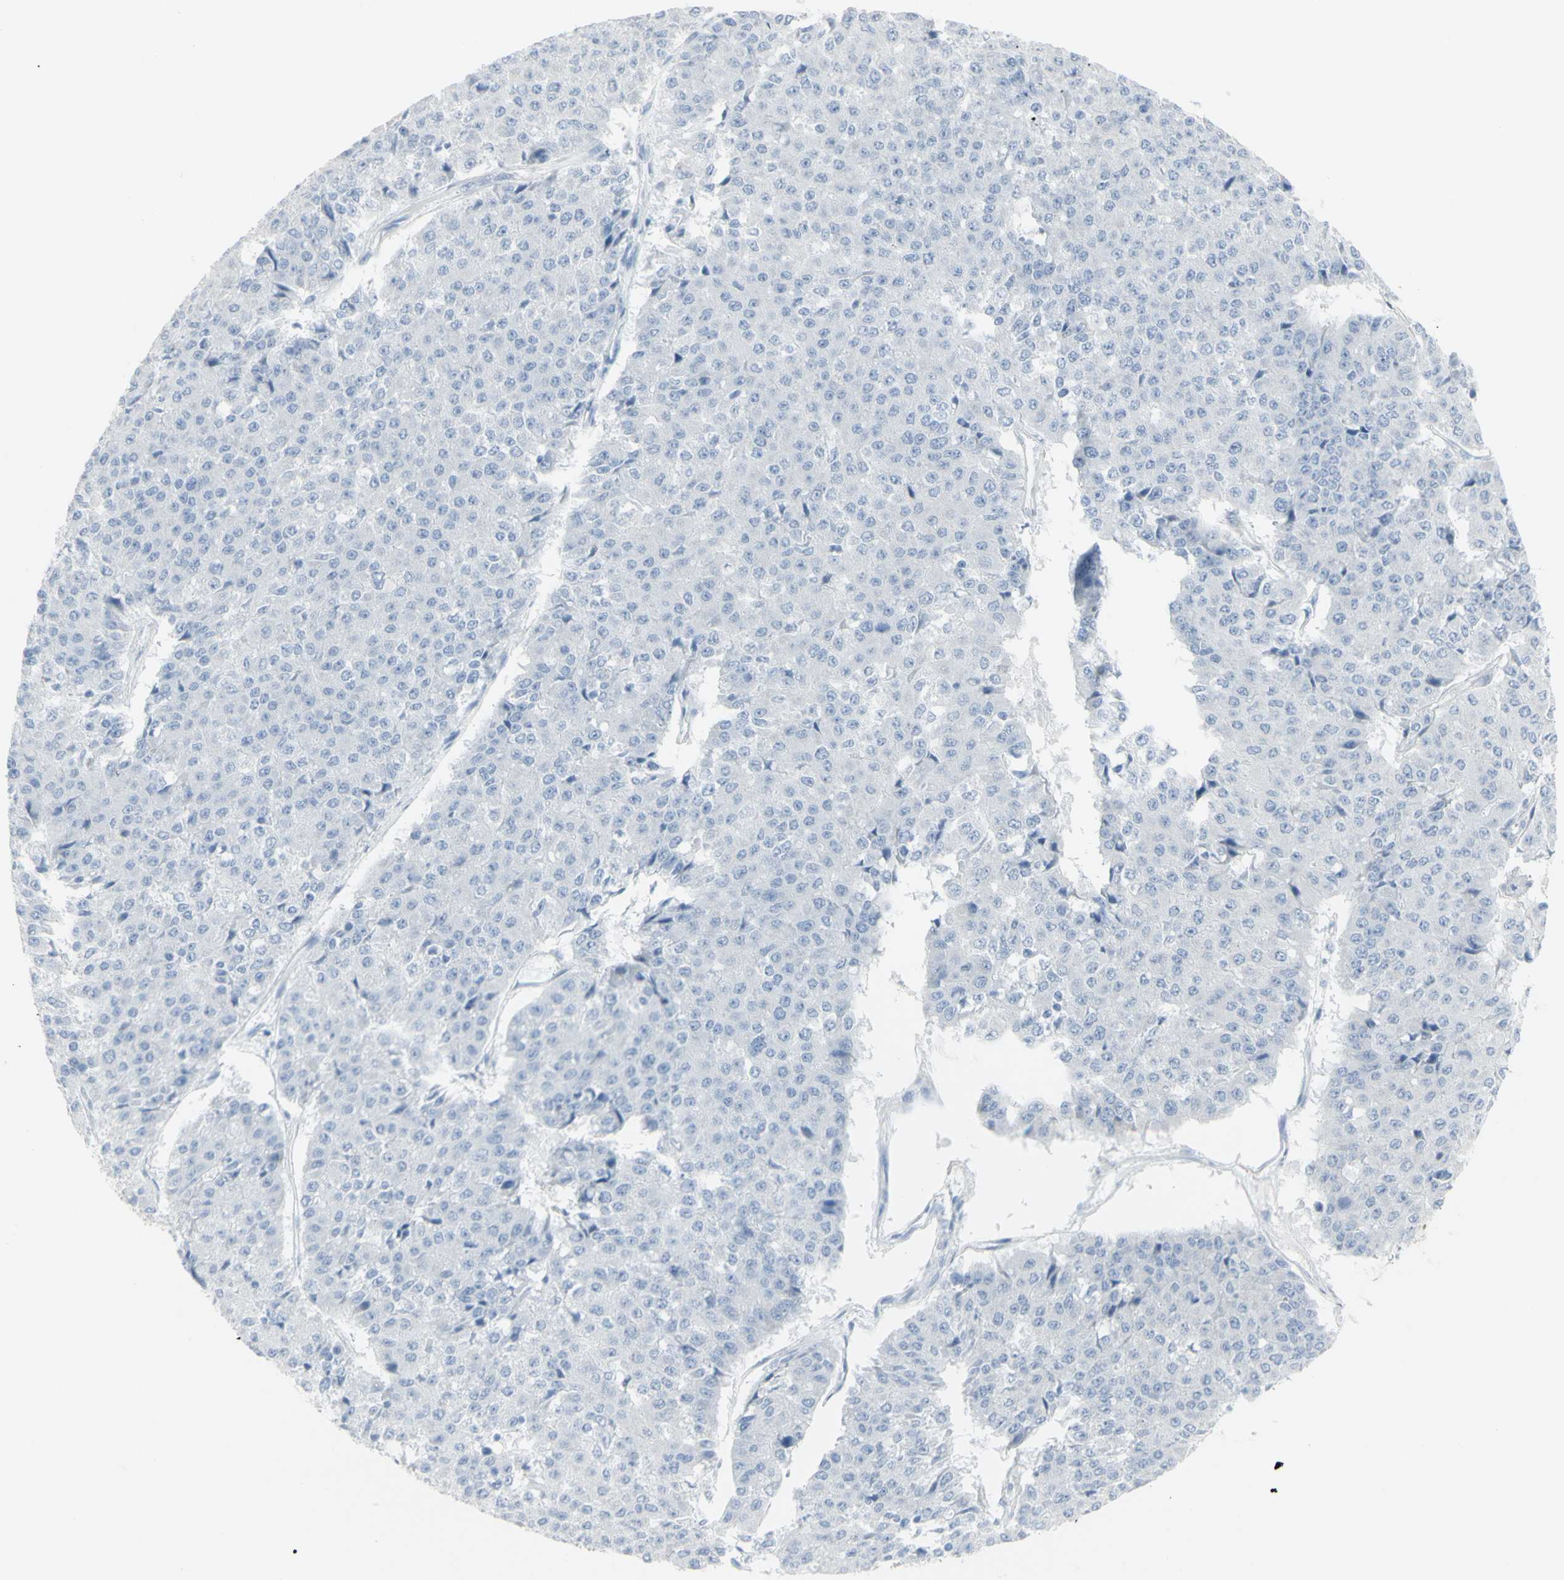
{"staining": {"intensity": "negative", "quantity": "none", "location": "none"}, "tissue": "pancreatic cancer", "cell_type": "Tumor cells", "image_type": "cancer", "snomed": [{"axis": "morphology", "description": "Adenocarcinoma, NOS"}, {"axis": "topography", "description": "Pancreas"}], "caption": "Adenocarcinoma (pancreatic) was stained to show a protein in brown. There is no significant expression in tumor cells.", "gene": "ENSG00000198211", "patient": {"sex": "male", "age": 50}}